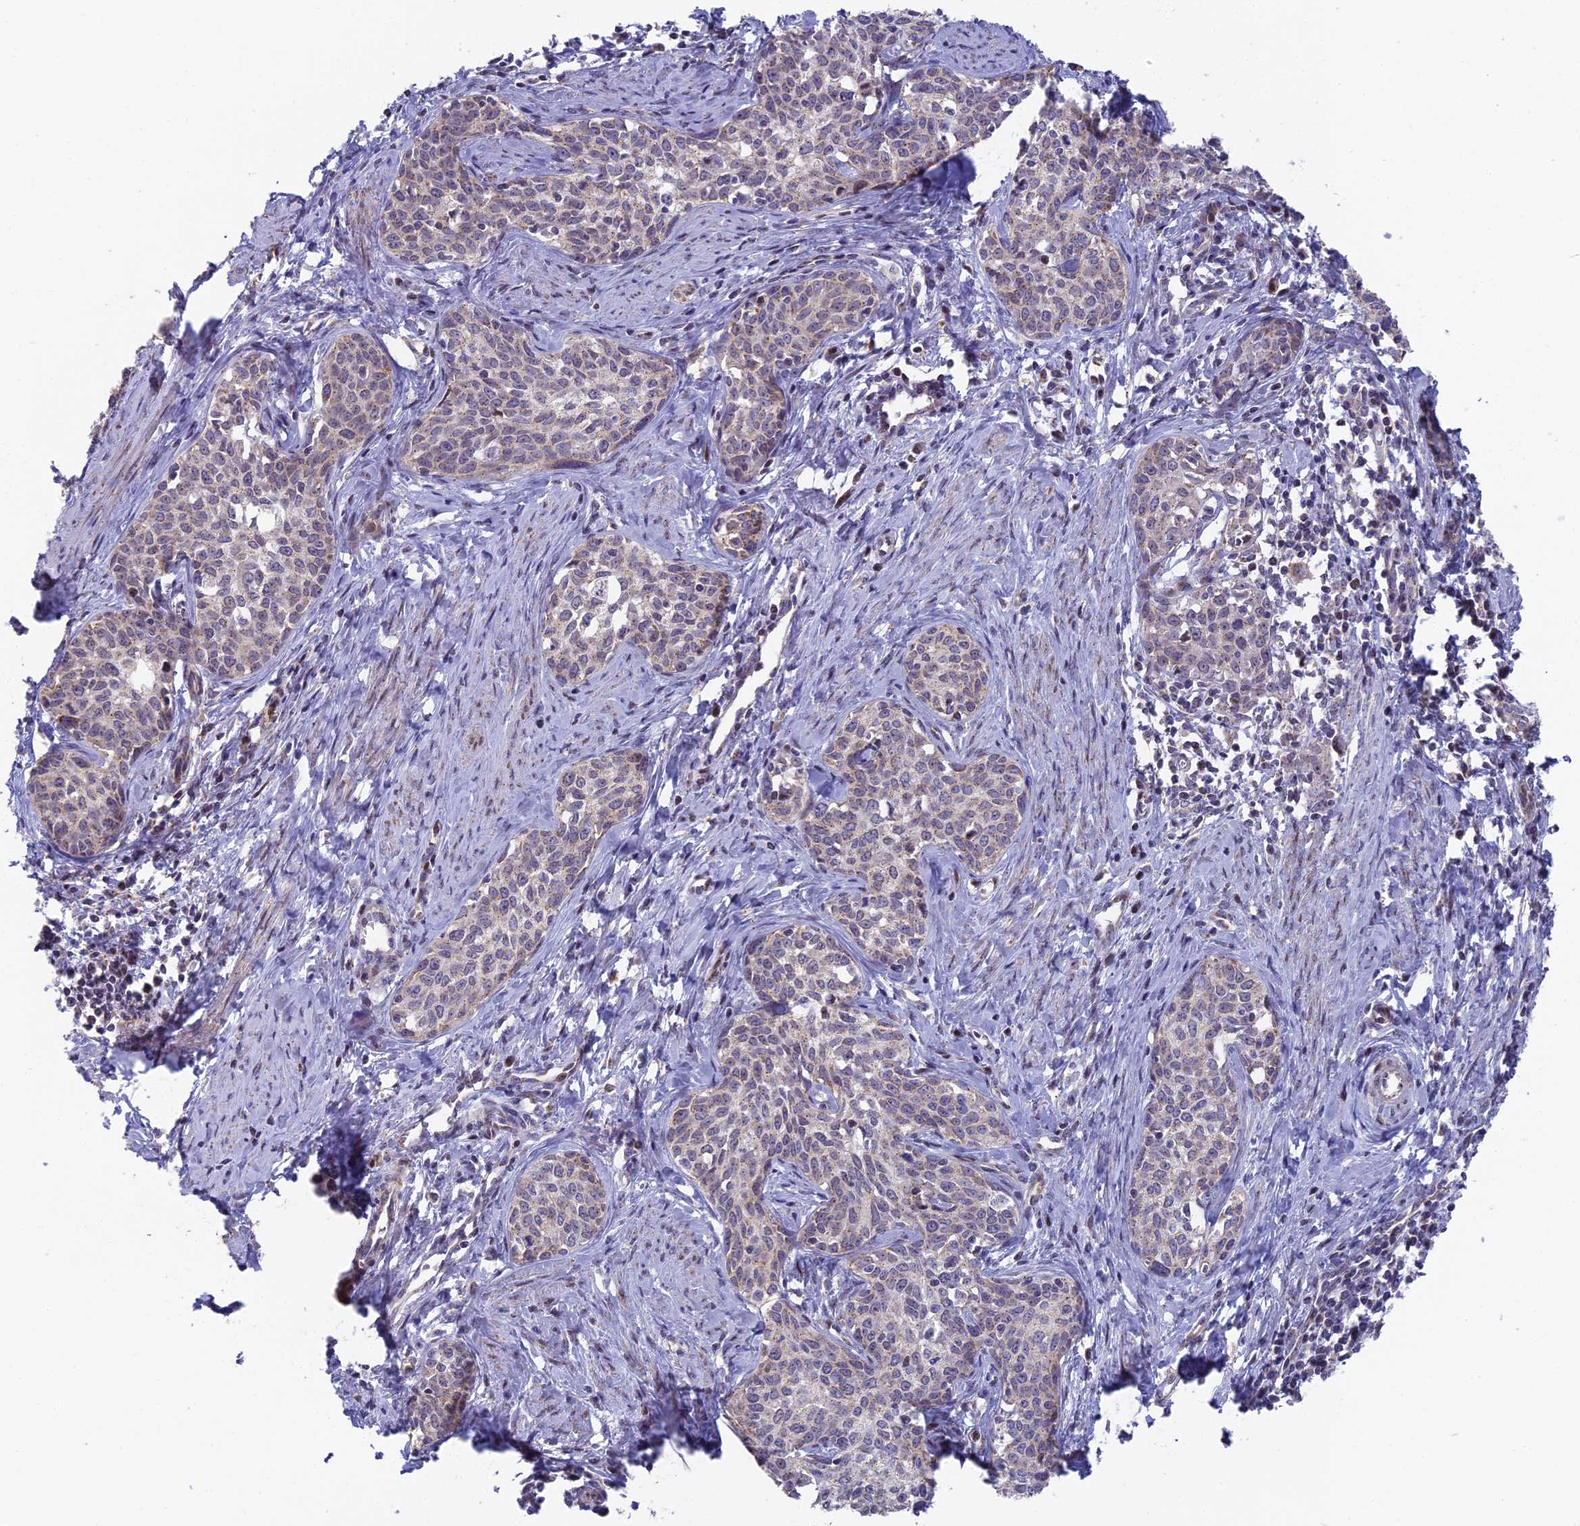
{"staining": {"intensity": "weak", "quantity": "25%-75%", "location": "cytoplasmic/membranous"}, "tissue": "cervical cancer", "cell_type": "Tumor cells", "image_type": "cancer", "snomed": [{"axis": "morphology", "description": "Squamous cell carcinoma, NOS"}, {"axis": "topography", "description": "Cervix"}], "caption": "High-power microscopy captured an immunohistochemistry micrograph of cervical cancer, revealing weak cytoplasmic/membranous expression in approximately 25%-75% of tumor cells.", "gene": "DTWD1", "patient": {"sex": "female", "age": 52}}